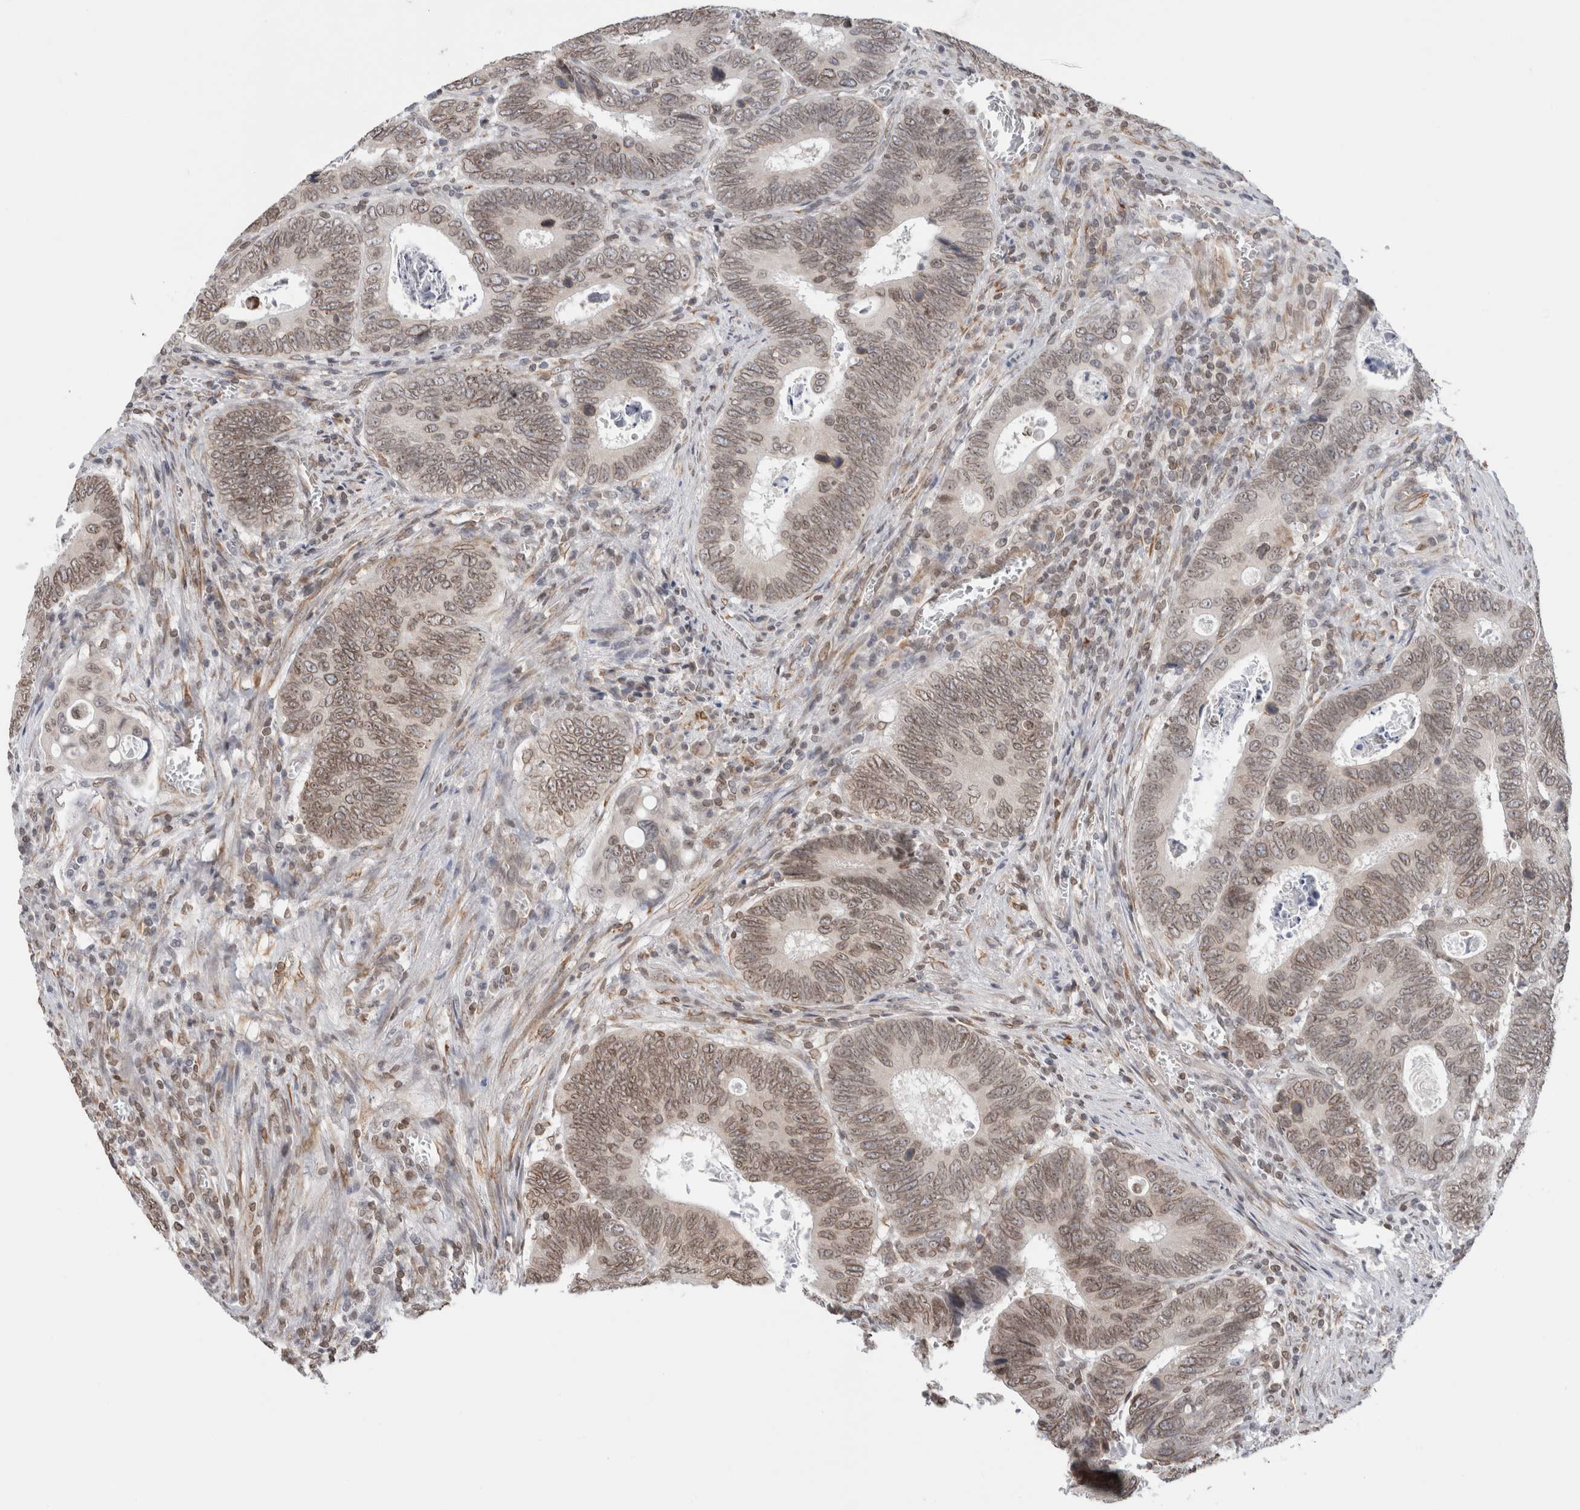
{"staining": {"intensity": "weak", "quantity": ">75%", "location": "cytoplasmic/membranous,nuclear"}, "tissue": "colorectal cancer", "cell_type": "Tumor cells", "image_type": "cancer", "snomed": [{"axis": "morphology", "description": "Adenocarcinoma, NOS"}, {"axis": "topography", "description": "Colon"}], "caption": "Immunohistochemistry micrograph of colorectal cancer (adenocarcinoma) stained for a protein (brown), which displays low levels of weak cytoplasmic/membranous and nuclear expression in approximately >75% of tumor cells.", "gene": "RBMX2", "patient": {"sex": "male", "age": 72}}